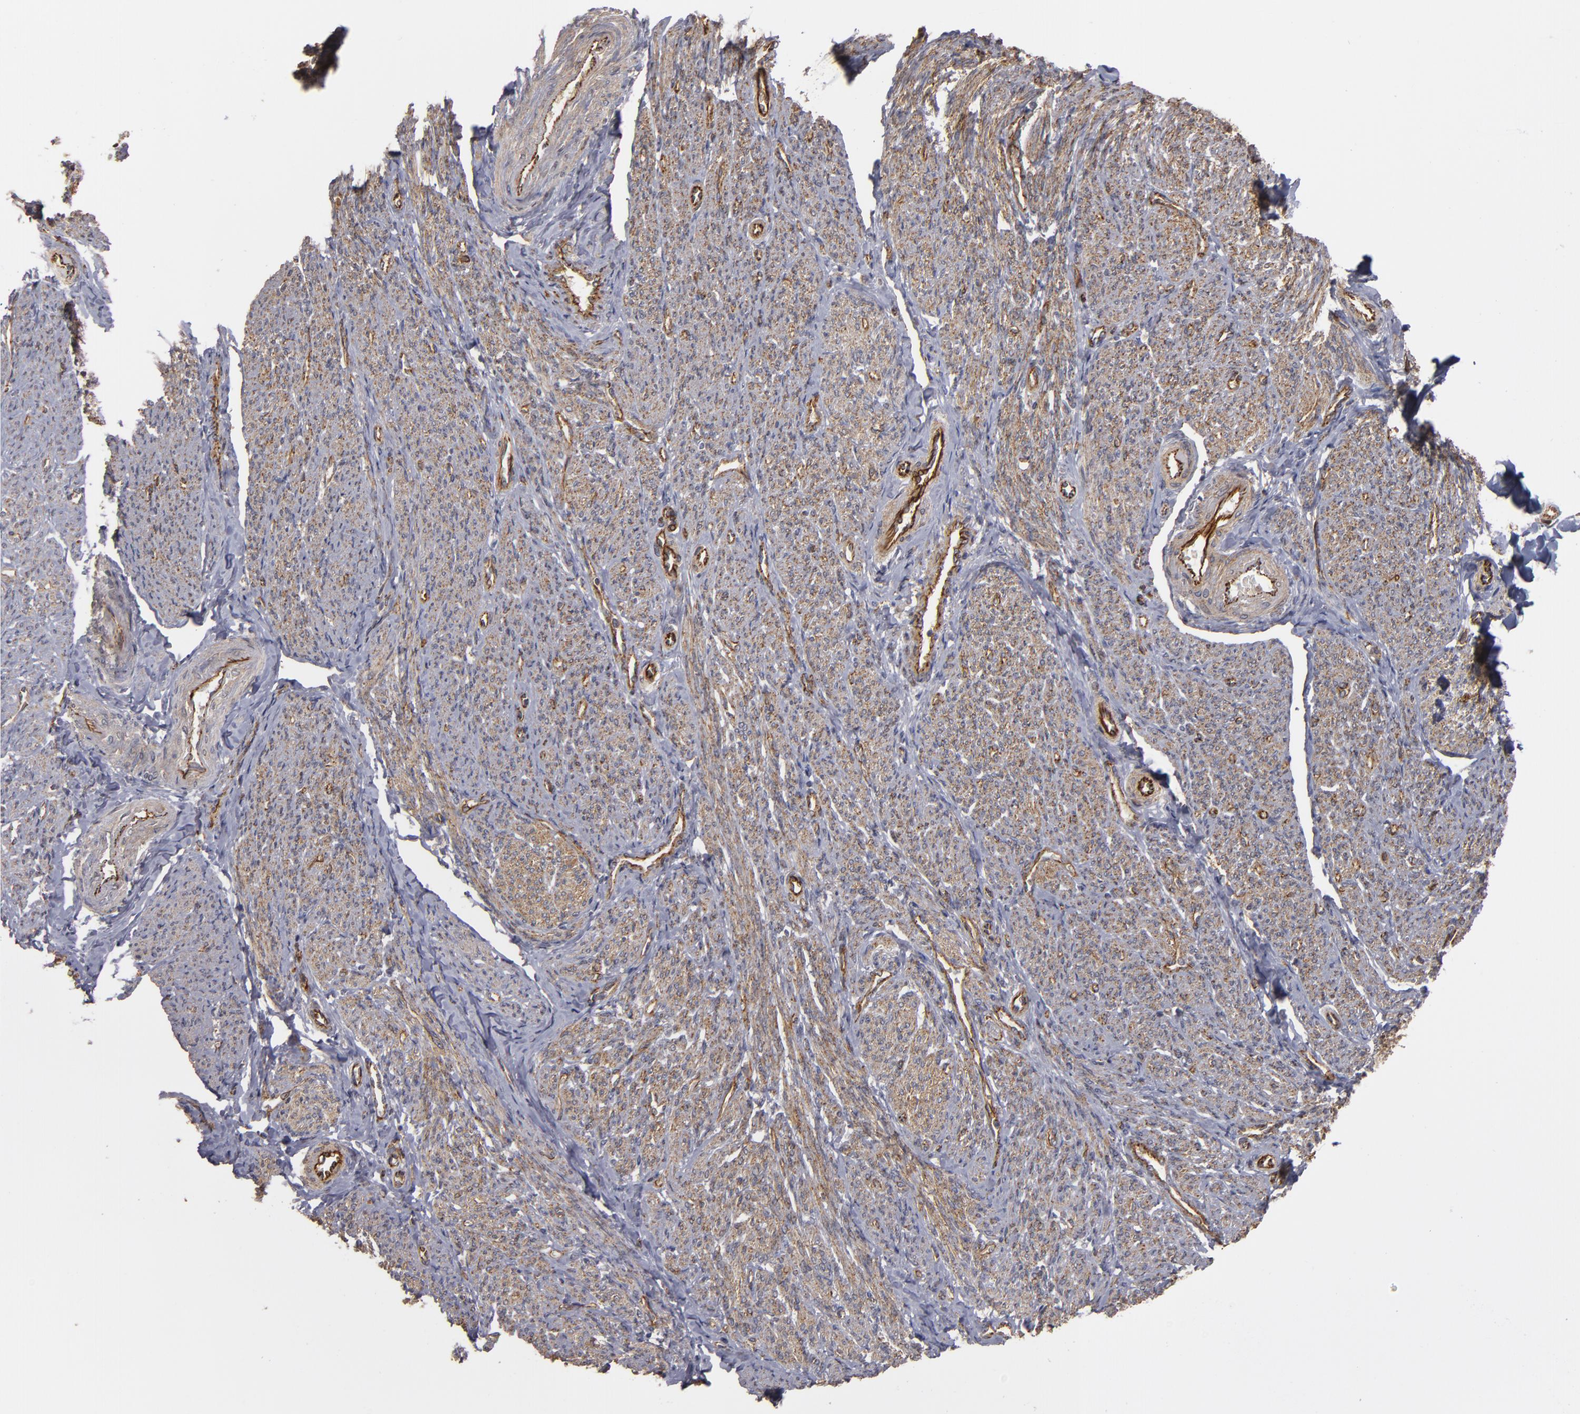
{"staining": {"intensity": "weak", "quantity": ">75%", "location": "cytoplasmic/membranous"}, "tissue": "smooth muscle", "cell_type": "Smooth muscle cells", "image_type": "normal", "snomed": [{"axis": "morphology", "description": "Normal tissue, NOS"}, {"axis": "topography", "description": "Smooth muscle"}], "caption": "Benign smooth muscle was stained to show a protein in brown. There is low levels of weak cytoplasmic/membranous staining in approximately >75% of smooth muscle cells. The staining was performed using DAB (3,3'-diaminobenzidine) to visualize the protein expression in brown, while the nuclei were stained in blue with hematoxylin (Magnification: 20x).", "gene": "TJP1", "patient": {"sex": "female", "age": 65}}